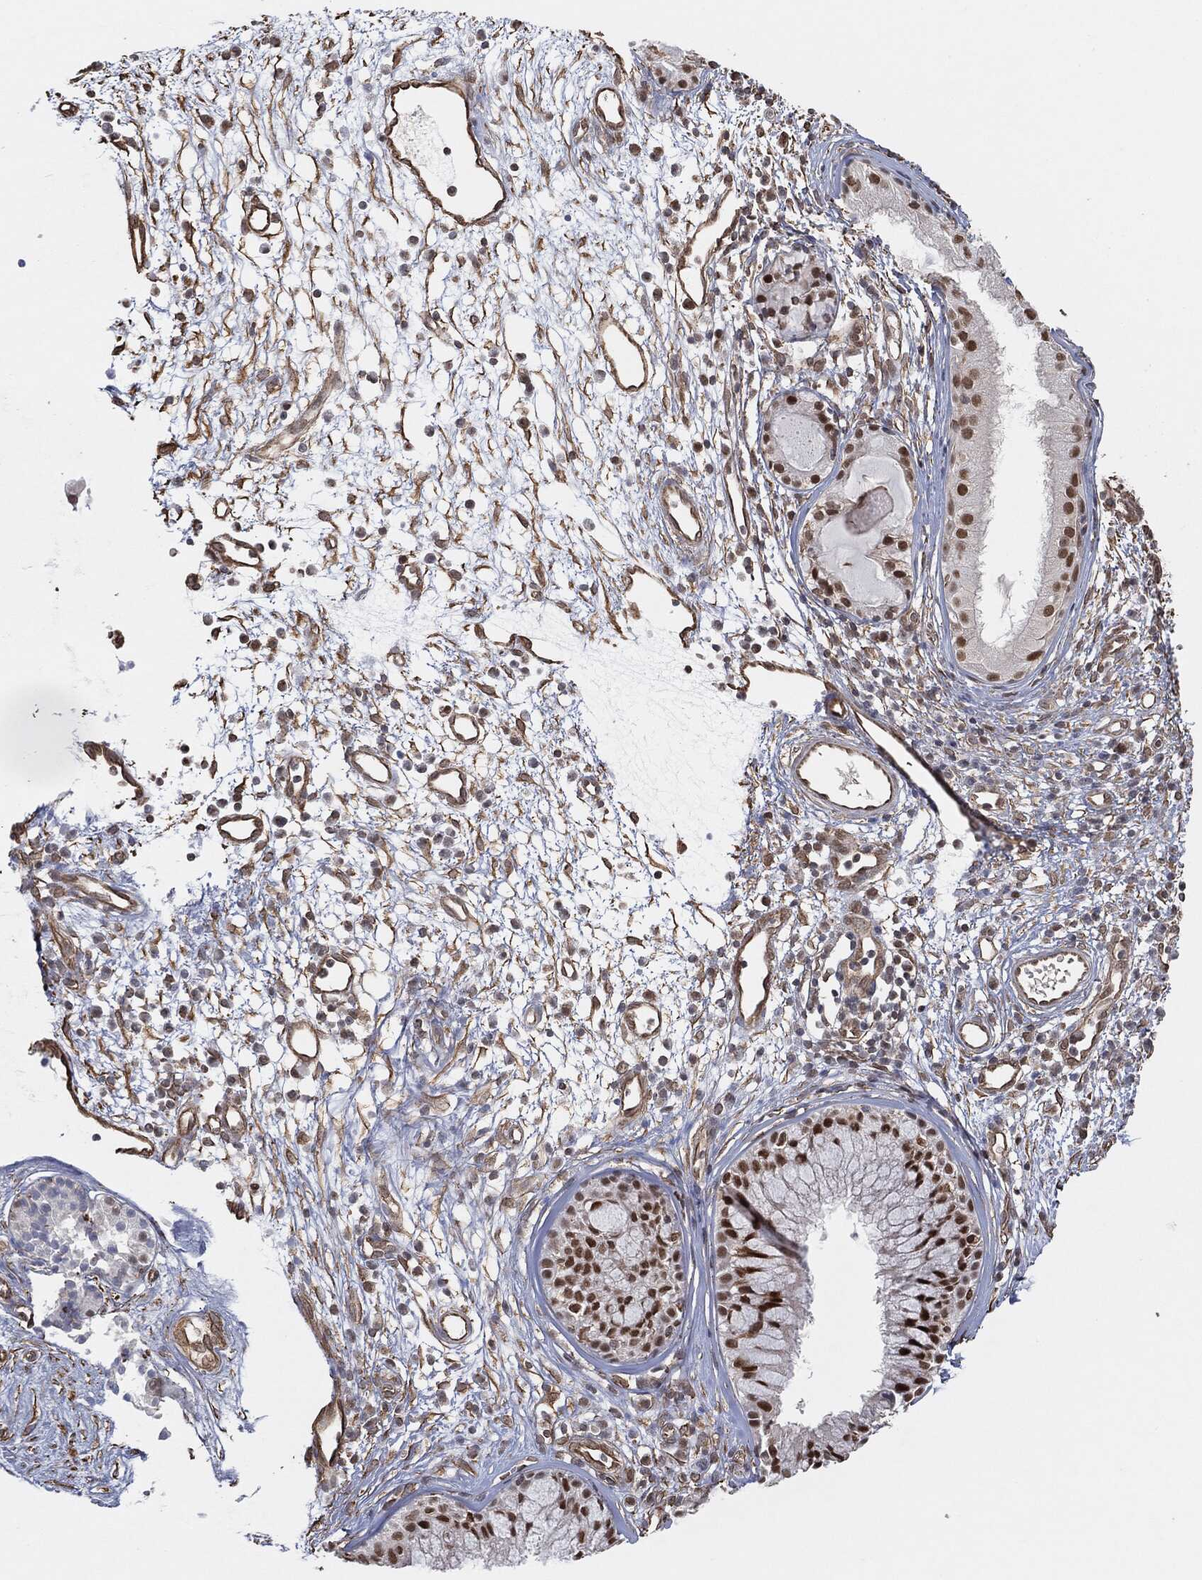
{"staining": {"intensity": "strong", "quantity": "25%-75%", "location": "nuclear"}, "tissue": "nasopharynx", "cell_type": "Respiratory epithelial cells", "image_type": "normal", "snomed": [{"axis": "morphology", "description": "Normal tissue, NOS"}, {"axis": "topography", "description": "Nasopharynx"}], "caption": "The histopathology image exhibits immunohistochemical staining of normal nasopharynx. There is strong nuclear expression is appreciated in approximately 25%-75% of respiratory epithelial cells.", "gene": "TP53RK", "patient": {"sex": "male", "age": 77}}